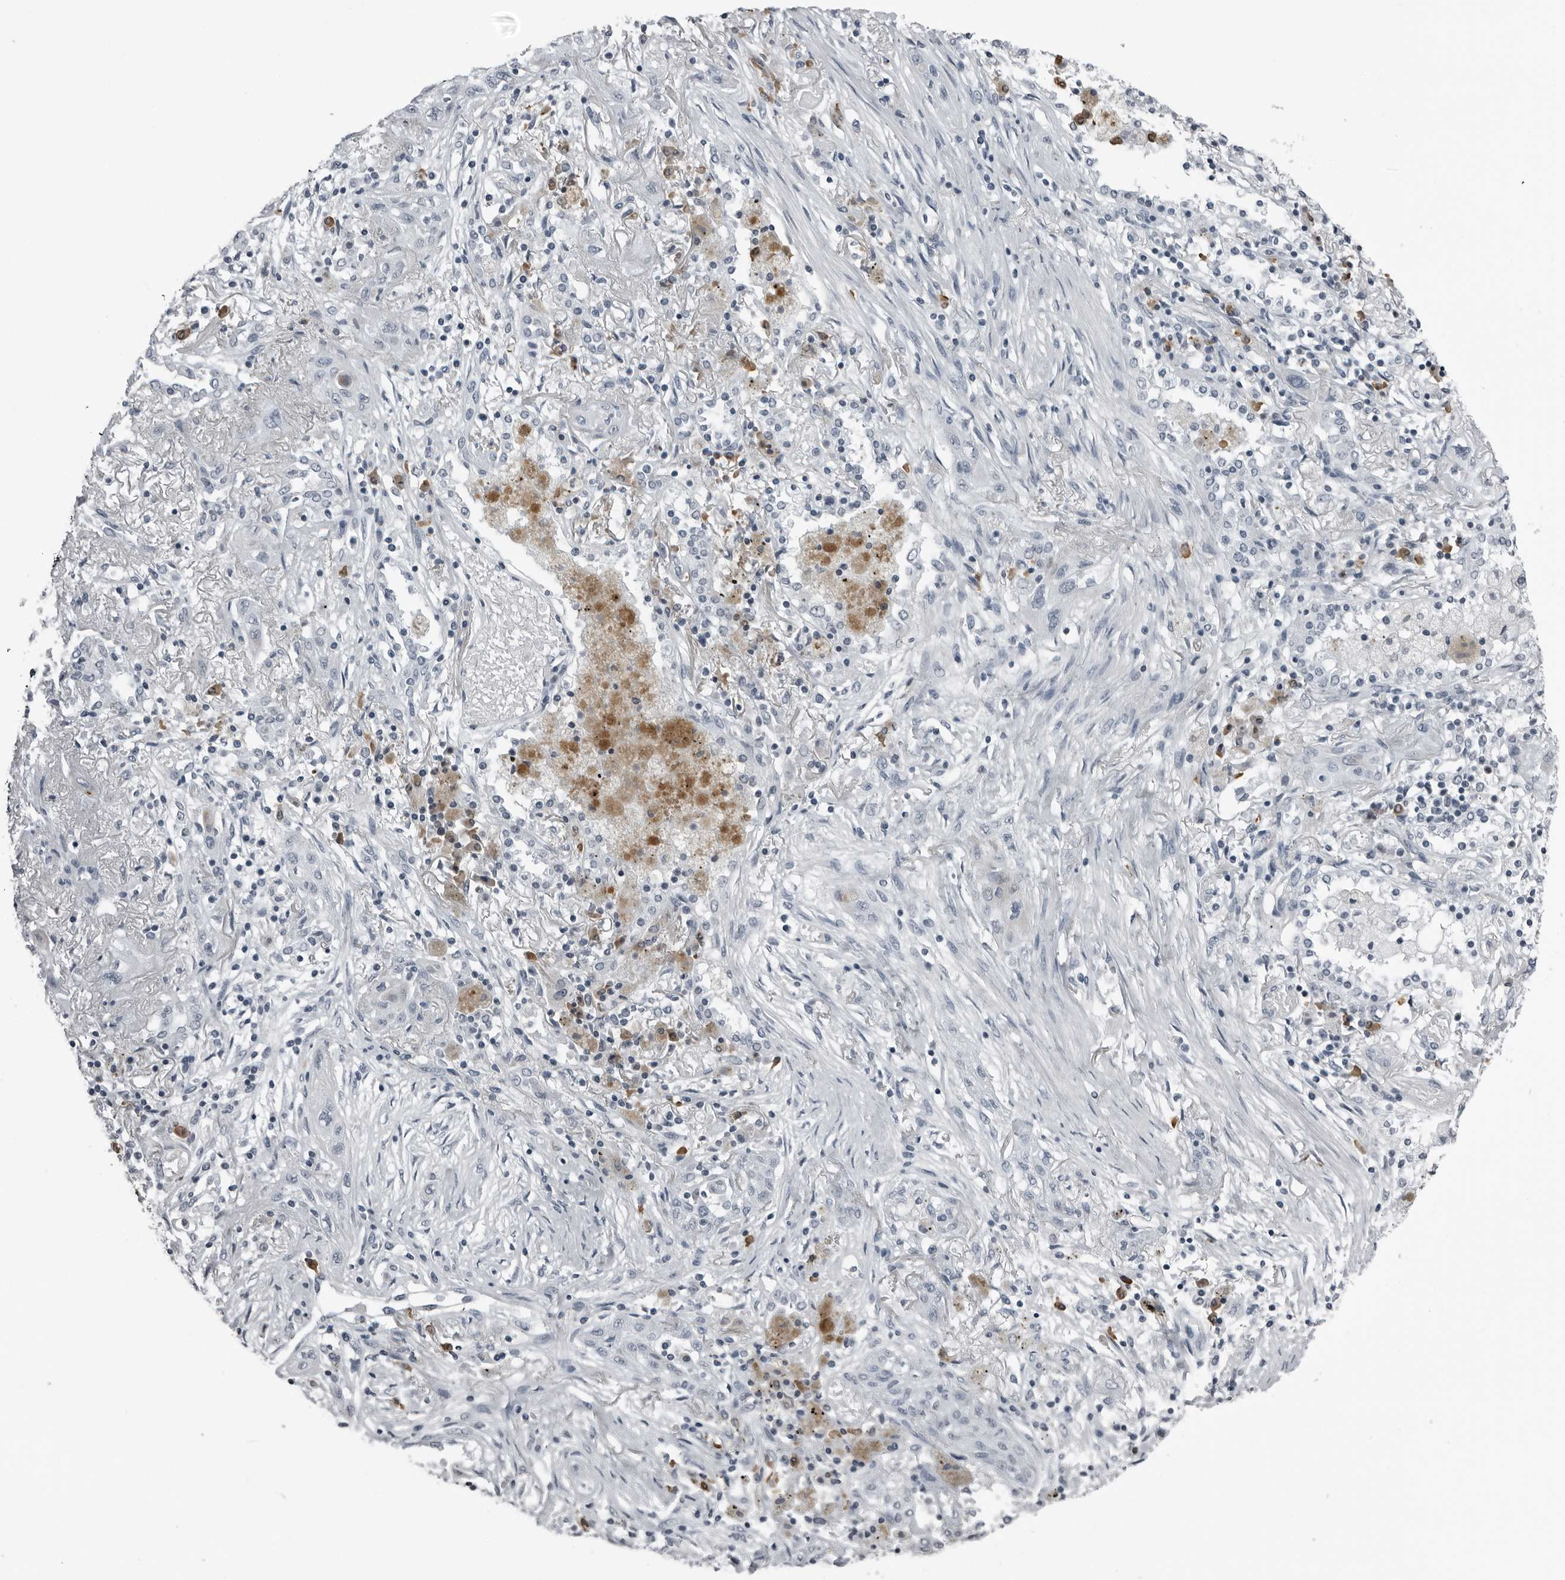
{"staining": {"intensity": "negative", "quantity": "none", "location": "none"}, "tissue": "lung cancer", "cell_type": "Tumor cells", "image_type": "cancer", "snomed": [{"axis": "morphology", "description": "Squamous cell carcinoma, NOS"}, {"axis": "topography", "description": "Lung"}], "caption": "An image of human lung squamous cell carcinoma is negative for staining in tumor cells. (DAB immunohistochemistry visualized using brightfield microscopy, high magnification).", "gene": "RTCA", "patient": {"sex": "female", "age": 47}}